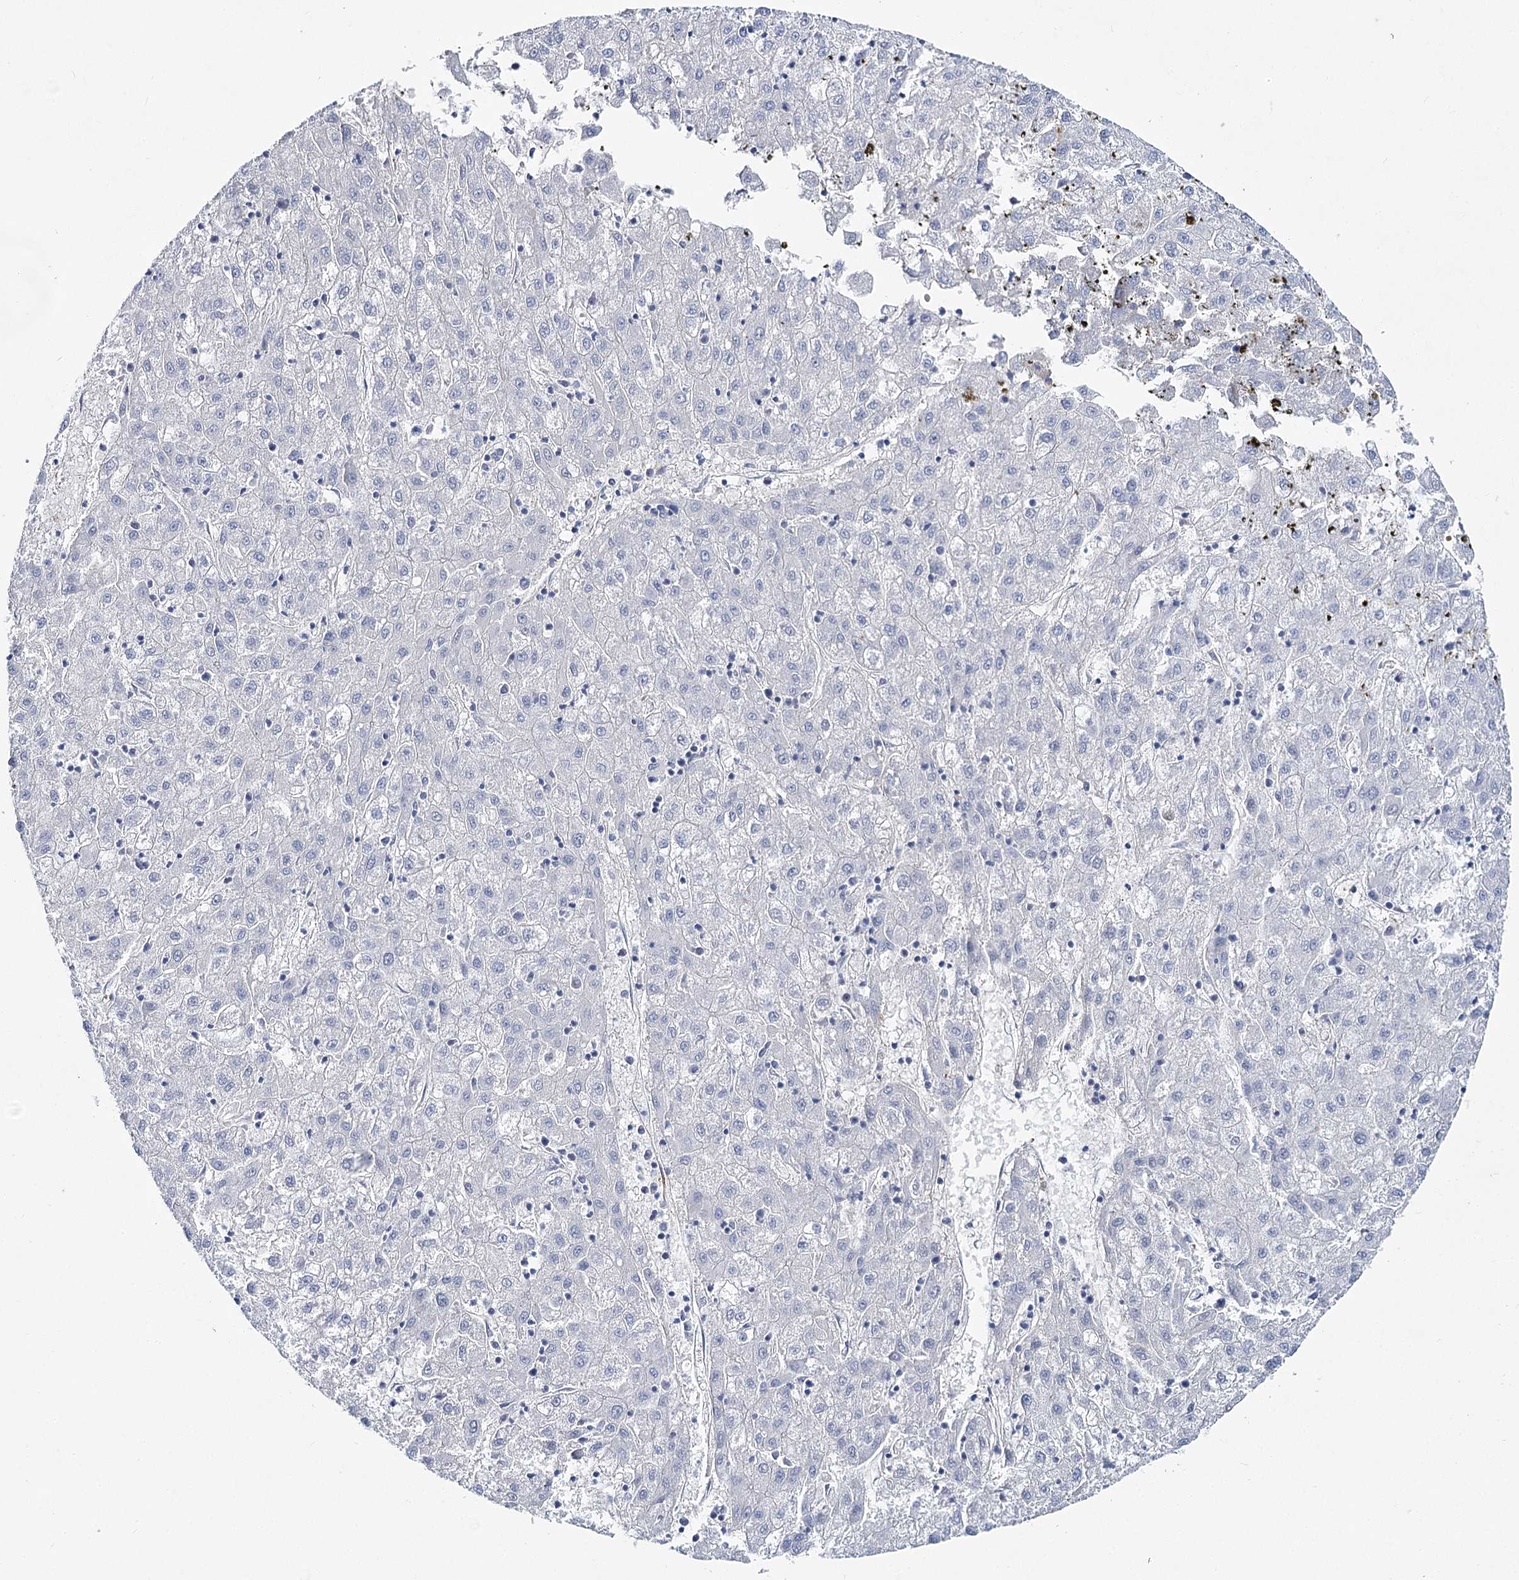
{"staining": {"intensity": "negative", "quantity": "none", "location": "none"}, "tissue": "liver cancer", "cell_type": "Tumor cells", "image_type": "cancer", "snomed": [{"axis": "morphology", "description": "Carcinoma, Hepatocellular, NOS"}, {"axis": "topography", "description": "Liver"}], "caption": "IHC histopathology image of human hepatocellular carcinoma (liver) stained for a protein (brown), which displays no staining in tumor cells.", "gene": "ANKRD23", "patient": {"sex": "male", "age": 72}}